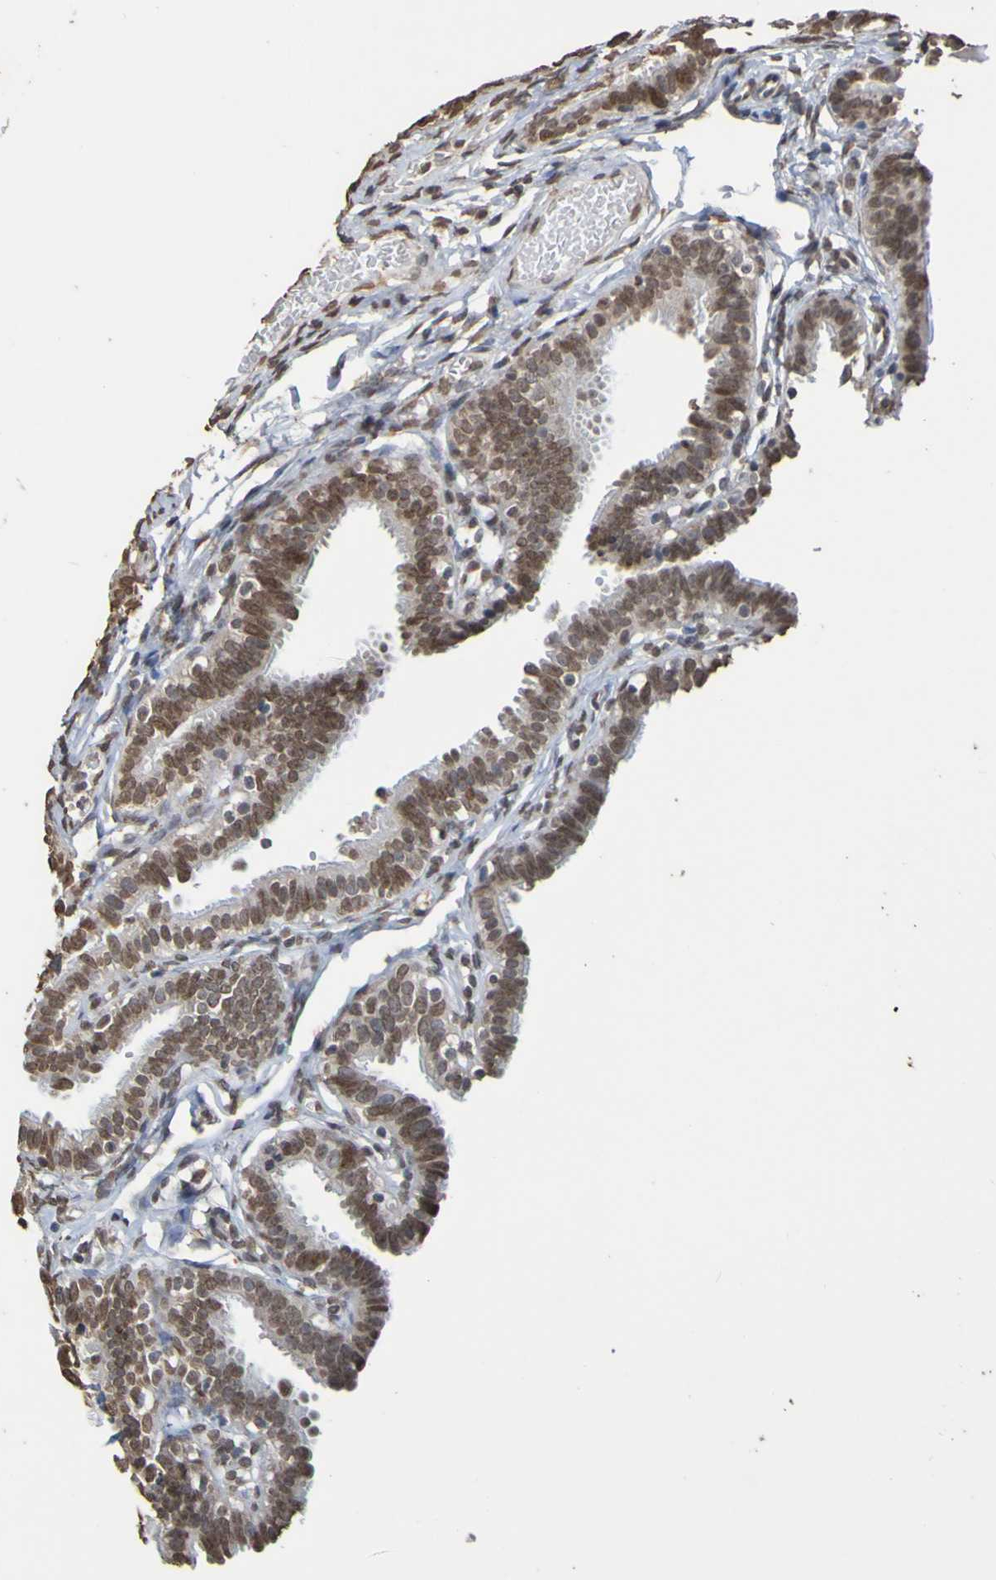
{"staining": {"intensity": "moderate", "quantity": ">75%", "location": "nuclear"}, "tissue": "fallopian tube", "cell_type": "Glandular cells", "image_type": "normal", "snomed": [{"axis": "morphology", "description": "Normal tissue, NOS"}, {"axis": "topography", "description": "Fallopian tube"}, {"axis": "topography", "description": "Placenta"}], "caption": "Immunohistochemistry (DAB) staining of normal human fallopian tube displays moderate nuclear protein expression in approximately >75% of glandular cells.", "gene": "ALKBH2", "patient": {"sex": "female", "age": 34}}